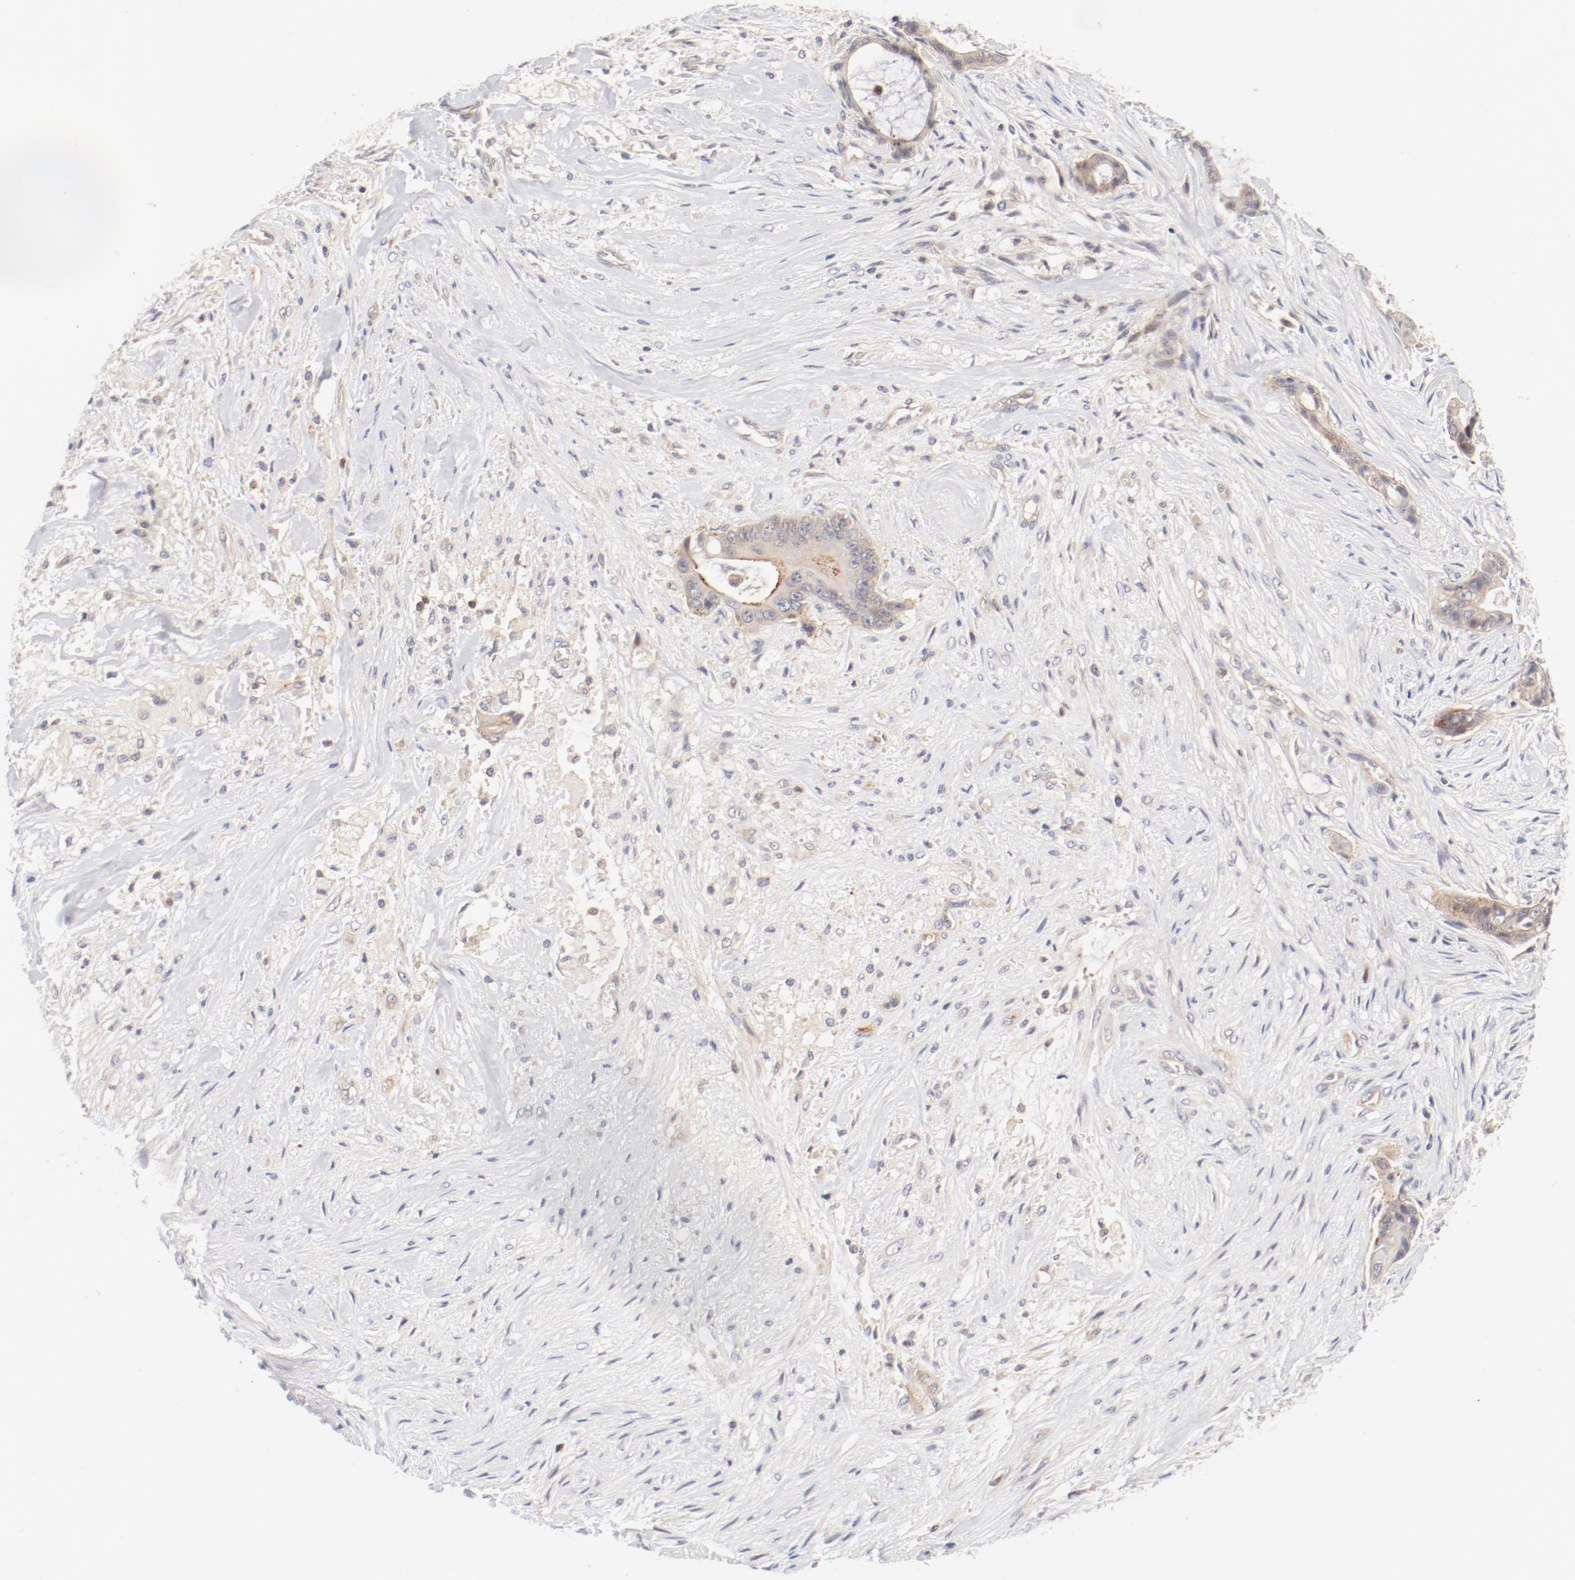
{"staining": {"intensity": "moderate", "quantity": ">75%", "location": "cytoplasmic/membranous"}, "tissue": "liver cancer", "cell_type": "Tumor cells", "image_type": "cancer", "snomed": [{"axis": "morphology", "description": "Cholangiocarcinoma"}, {"axis": "topography", "description": "Liver"}], "caption": "Immunohistochemical staining of cholangiocarcinoma (liver) exhibits moderate cytoplasmic/membranous protein positivity in approximately >75% of tumor cells.", "gene": "ZNF267", "patient": {"sex": "female", "age": 55}}